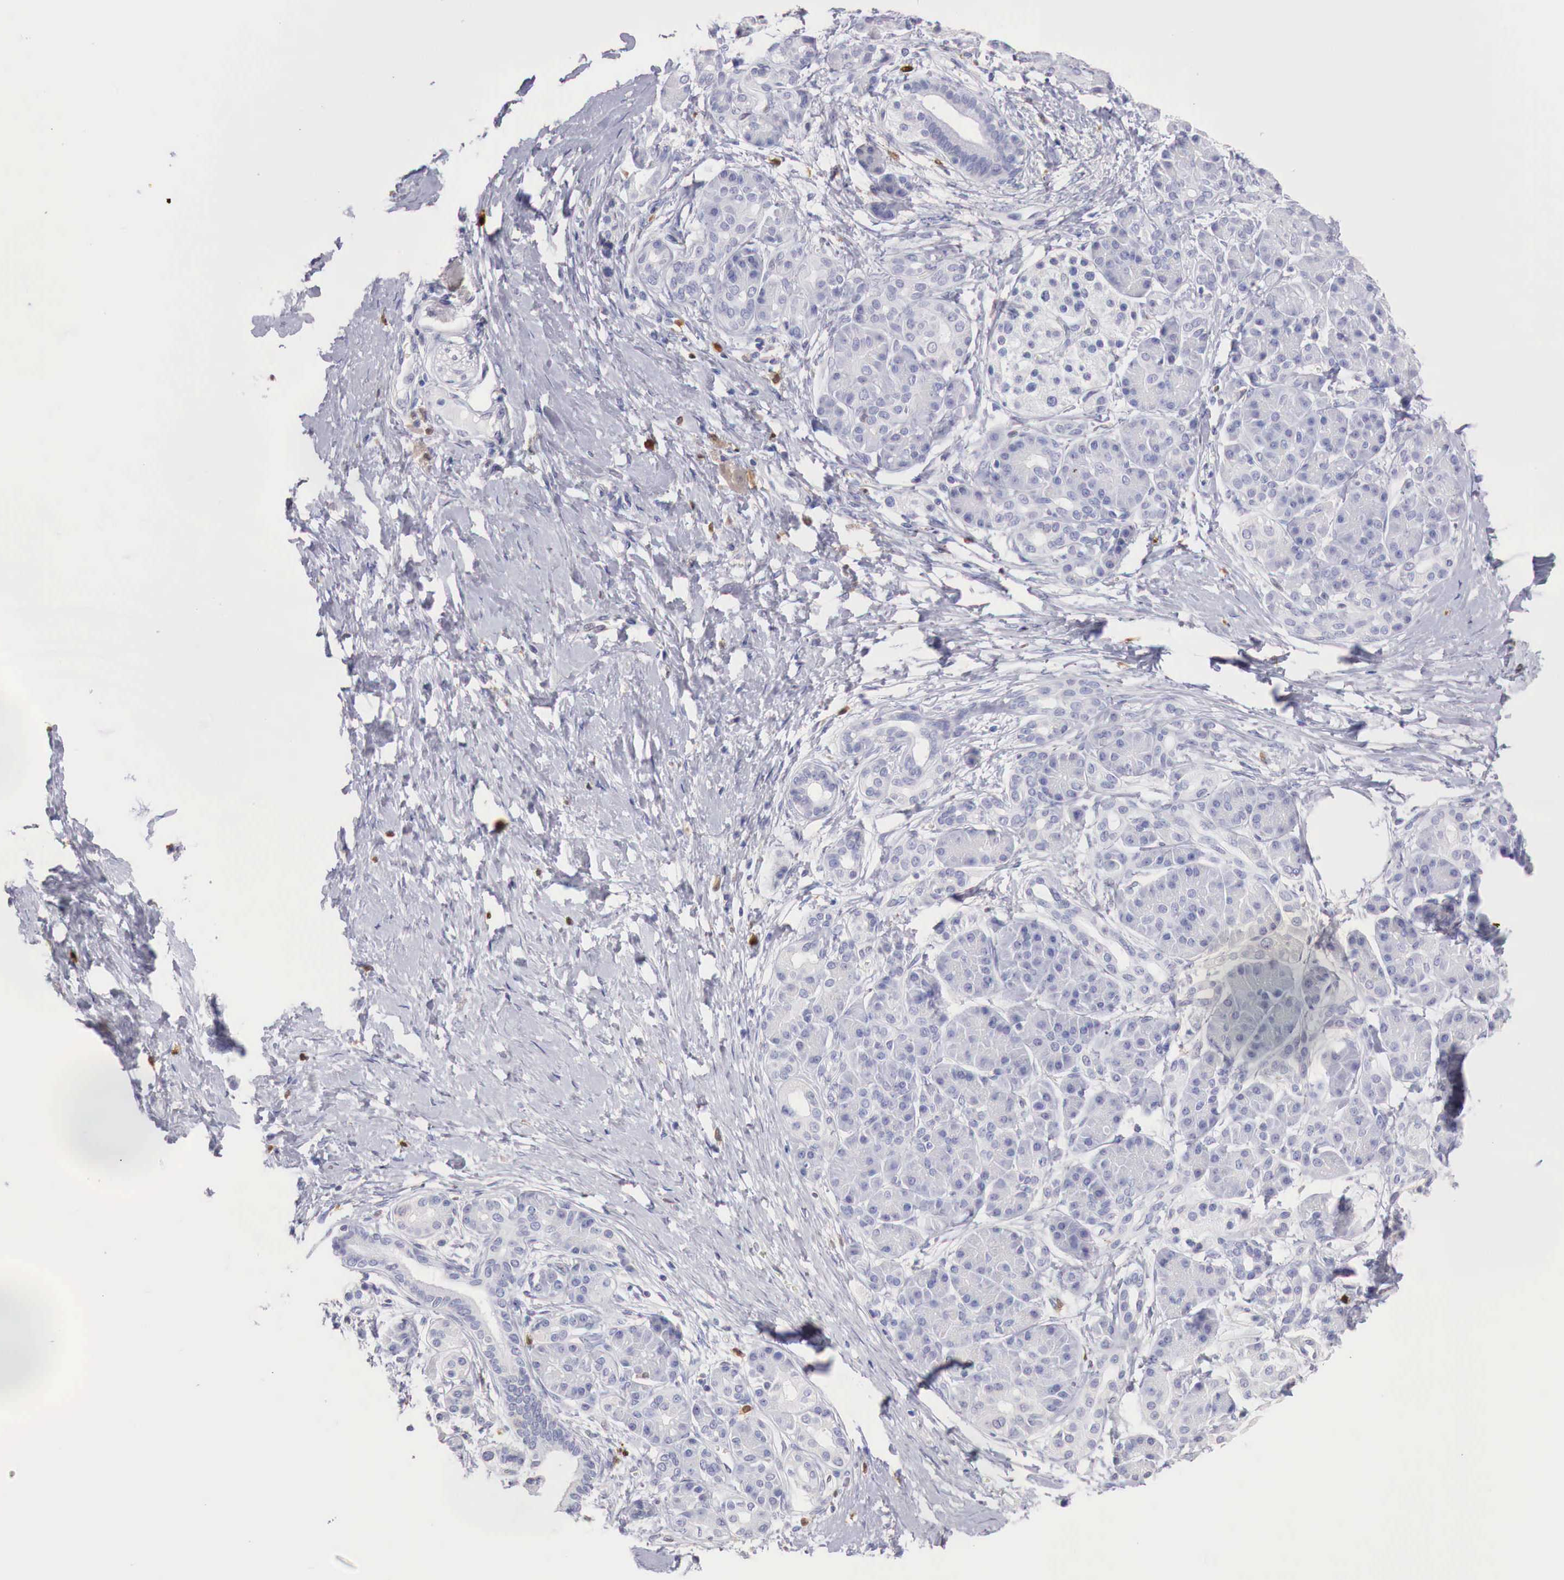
{"staining": {"intensity": "negative", "quantity": "none", "location": "none"}, "tissue": "pancreatic cancer", "cell_type": "Tumor cells", "image_type": "cancer", "snomed": [{"axis": "morphology", "description": "Adenocarcinoma, NOS"}, {"axis": "topography", "description": "Pancreas"}], "caption": "Pancreatic cancer (adenocarcinoma) stained for a protein using IHC shows no positivity tumor cells.", "gene": "RENBP", "patient": {"sex": "female", "age": 66}}